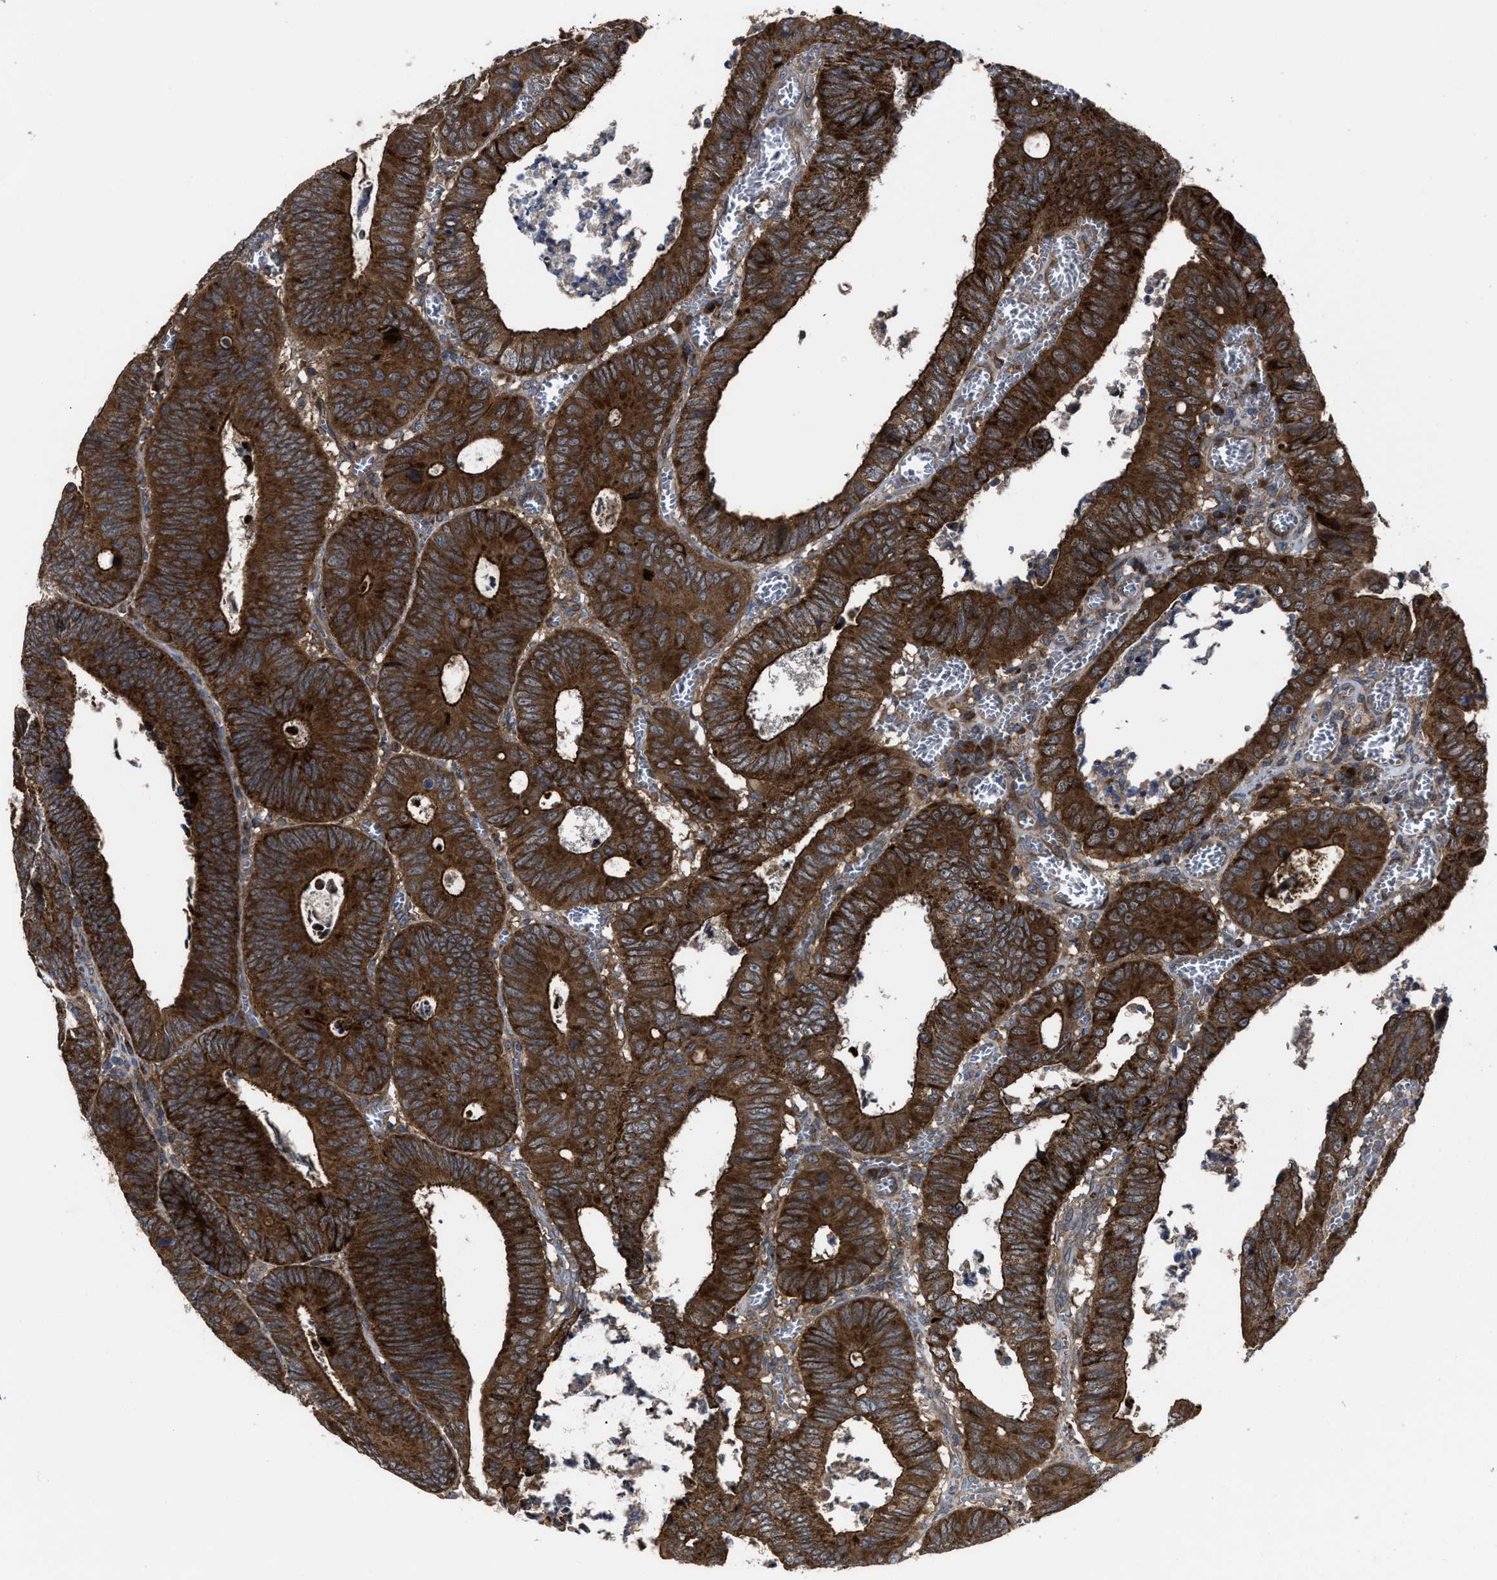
{"staining": {"intensity": "strong", "quantity": ">75%", "location": "cytoplasmic/membranous"}, "tissue": "colorectal cancer", "cell_type": "Tumor cells", "image_type": "cancer", "snomed": [{"axis": "morphology", "description": "Inflammation, NOS"}, {"axis": "morphology", "description": "Adenocarcinoma, NOS"}, {"axis": "topography", "description": "Colon"}], "caption": "This is a photomicrograph of immunohistochemistry staining of colorectal cancer, which shows strong expression in the cytoplasmic/membranous of tumor cells.", "gene": "PASK", "patient": {"sex": "male", "age": 72}}